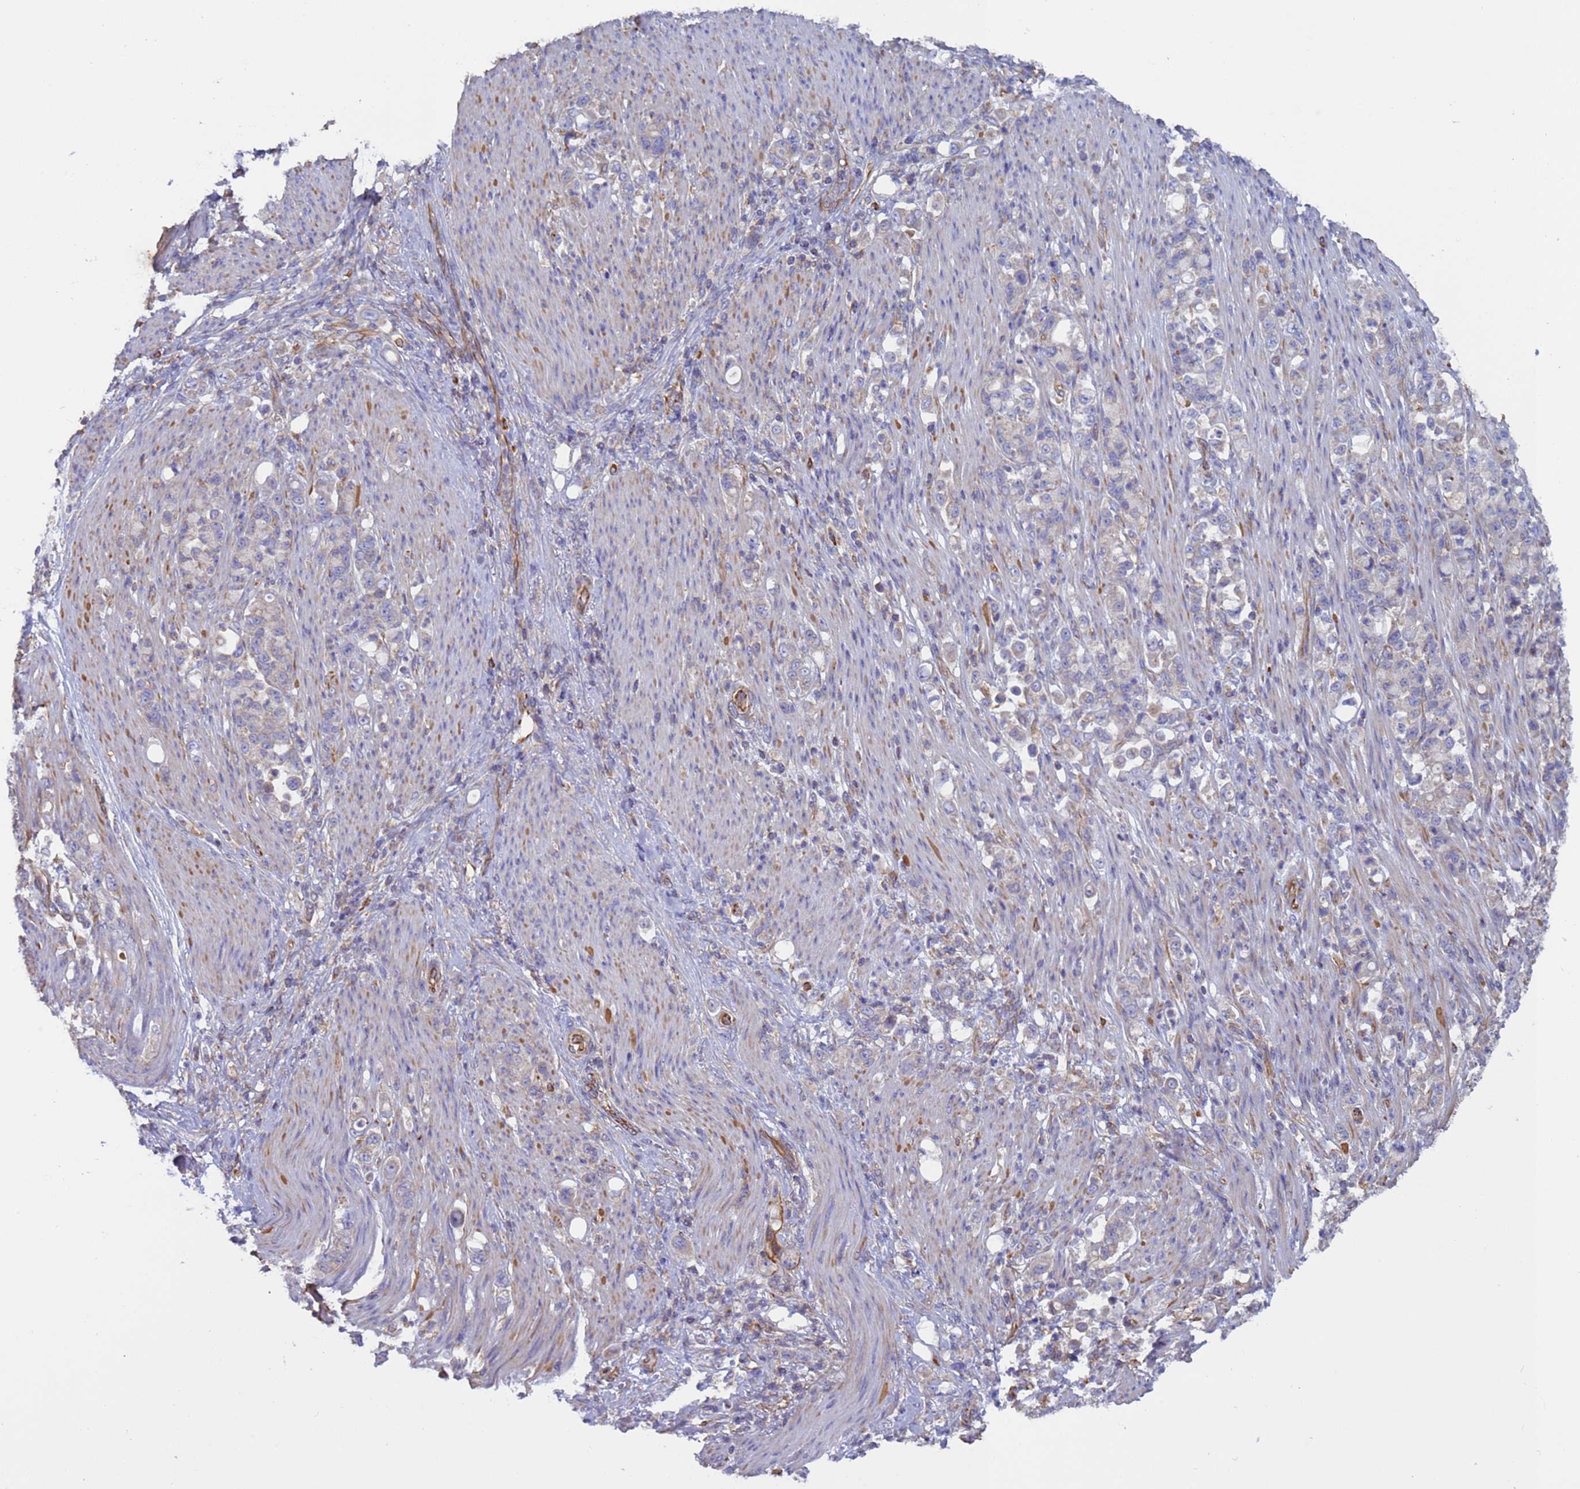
{"staining": {"intensity": "negative", "quantity": "none", "location": "none"}, "tissue": "stomach cancer", "cell_type": "Tumor cells", "image_type": "cancer", "snomed": [{"axis": "morphology", "description": "Normal tissue, NOS"}, {"axis": "morphology", "description": "Adenocarcinoma, NOS"}, {"axis": "topography", "description": "Stomach"}], "caption": "A photomicrograph of human stomach cancer is negative for staining in tumor cells. (DAB IHC, high magnification).", "gene": "NUDT12", "patient": {"sex": "female", "age": 79}}